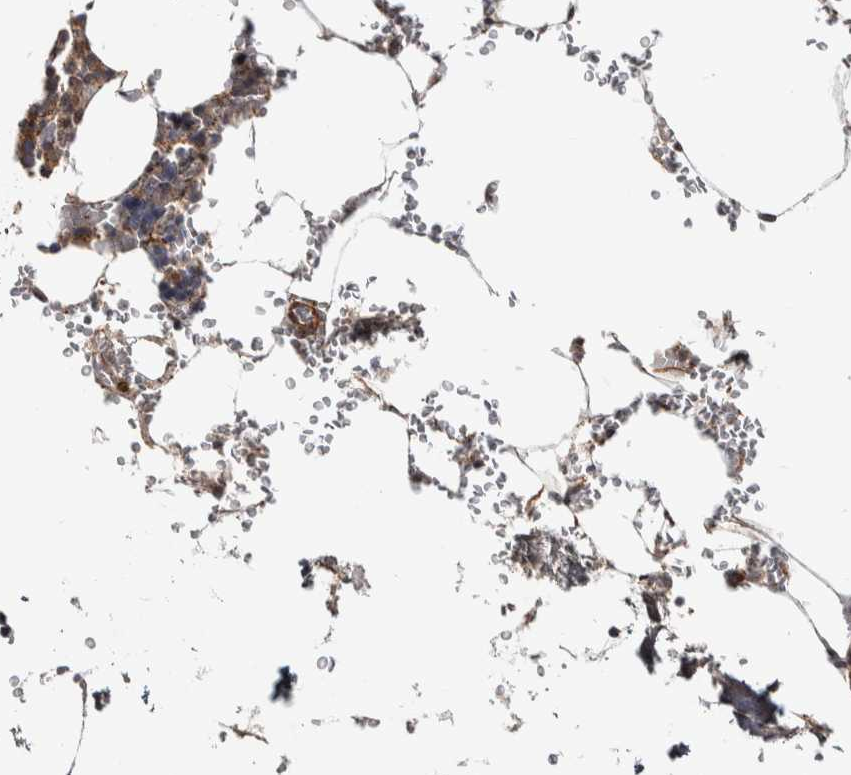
{"staining": {"intensity": "negative", "quantity": "none", "location": "none"}, "tissue": "bone marrow", "cell_type": "Hematopoietic cells", "image_type": "normal", "snomed": [{"axis": "morphology", "description": "Normal tissue, NOS"}, {"axis": "topography", "description": "Bone marrow"}], "caption": "Immunohistochemical staining of benign bone marrow demonstrates no significant staining in hematopoietic cells.", "gene": "CHMP4C", "patient": {"sex": "male", "age": 70}}